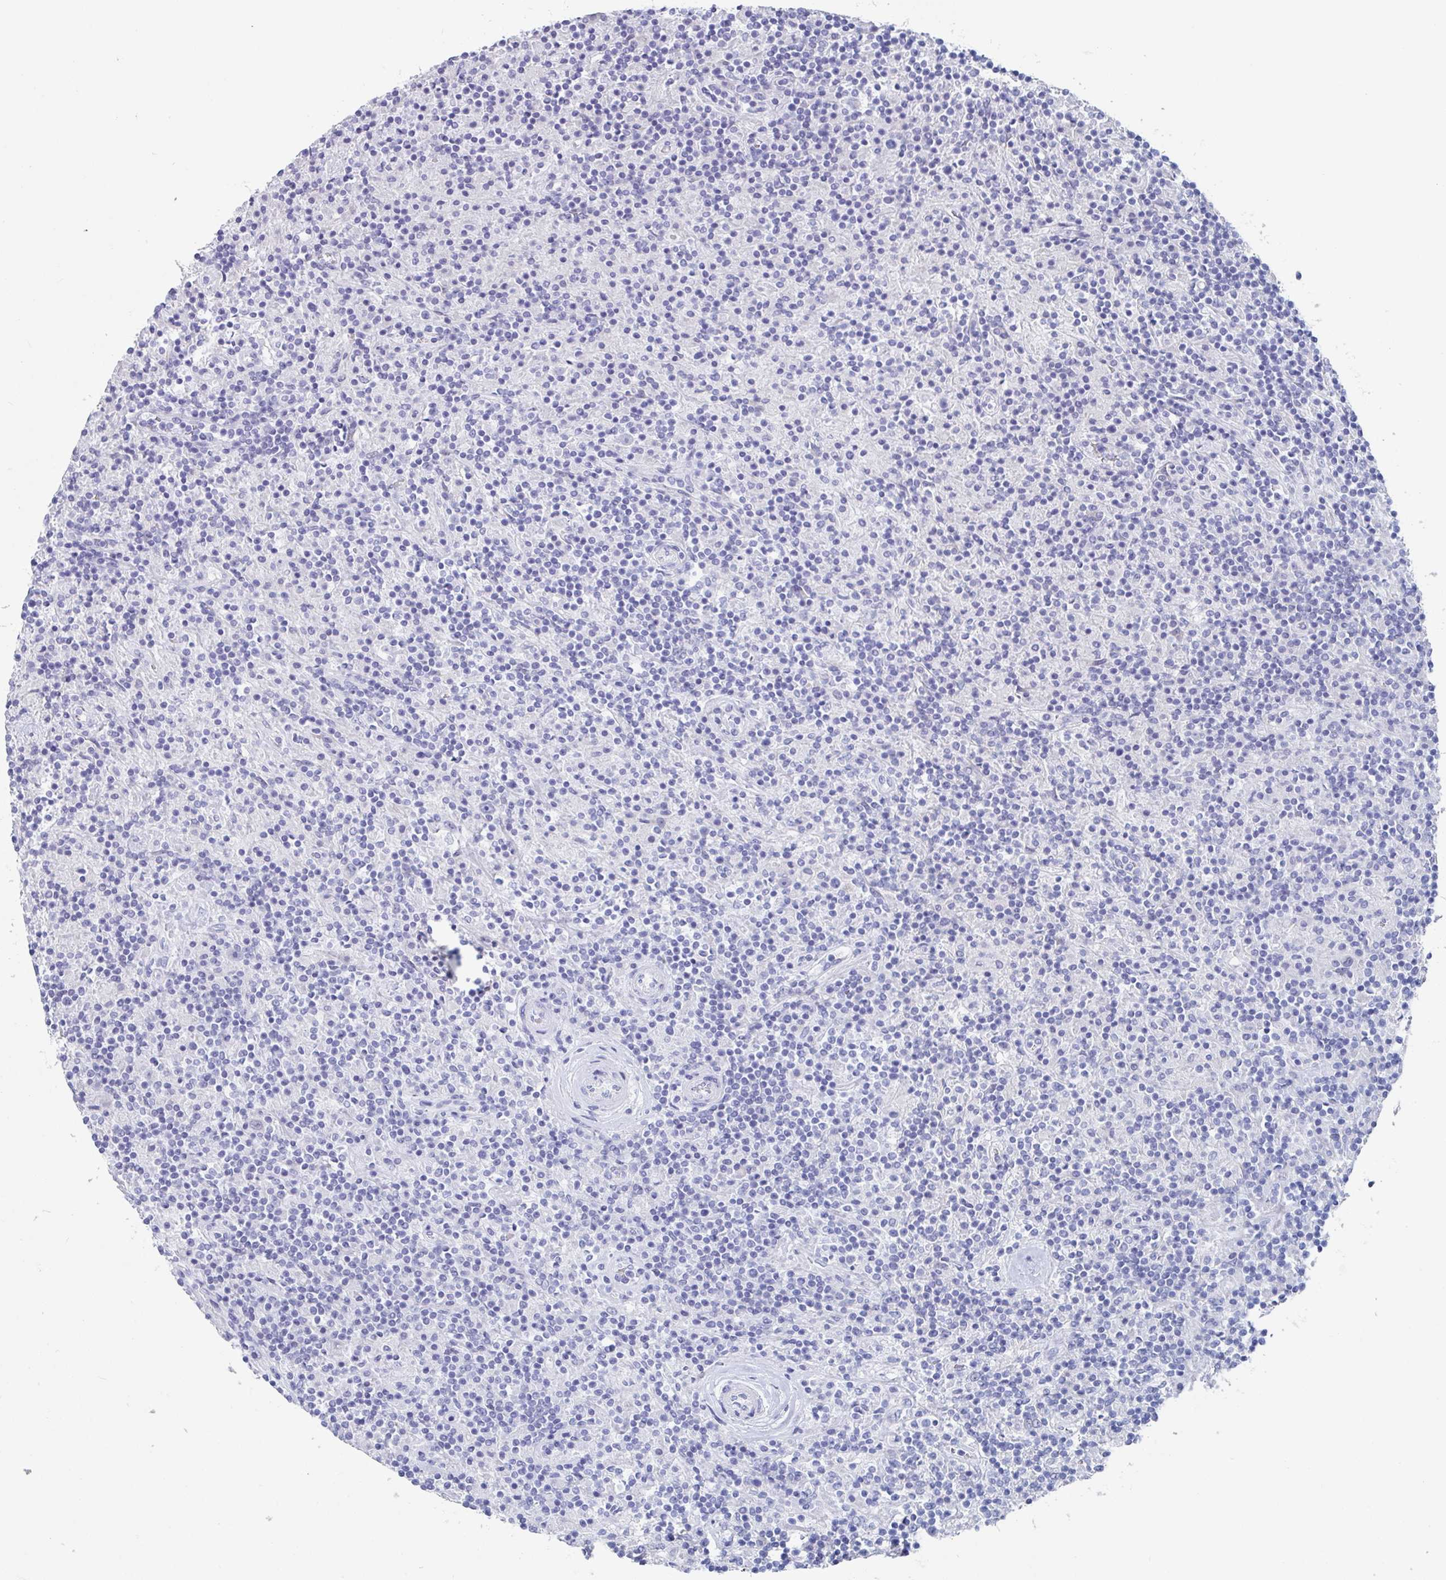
{"staining": {"intensity": "negative", "quantity": "none", "location": "none"}, "tissue": "lymphoma", "cell_type": "Tumor cells", "image_type": "cancer", "snomed": [{"axis": "morphology", "description": "Hodgkin's disease, NOS"}, {"axis": "topography", "description": "Lymph node"}], "caption": "The photomicrograph reveals no staining of tumor cells in lymphoma.", "gene": "NT5C3B", "patient": {"sex": "male", "age": 70}}